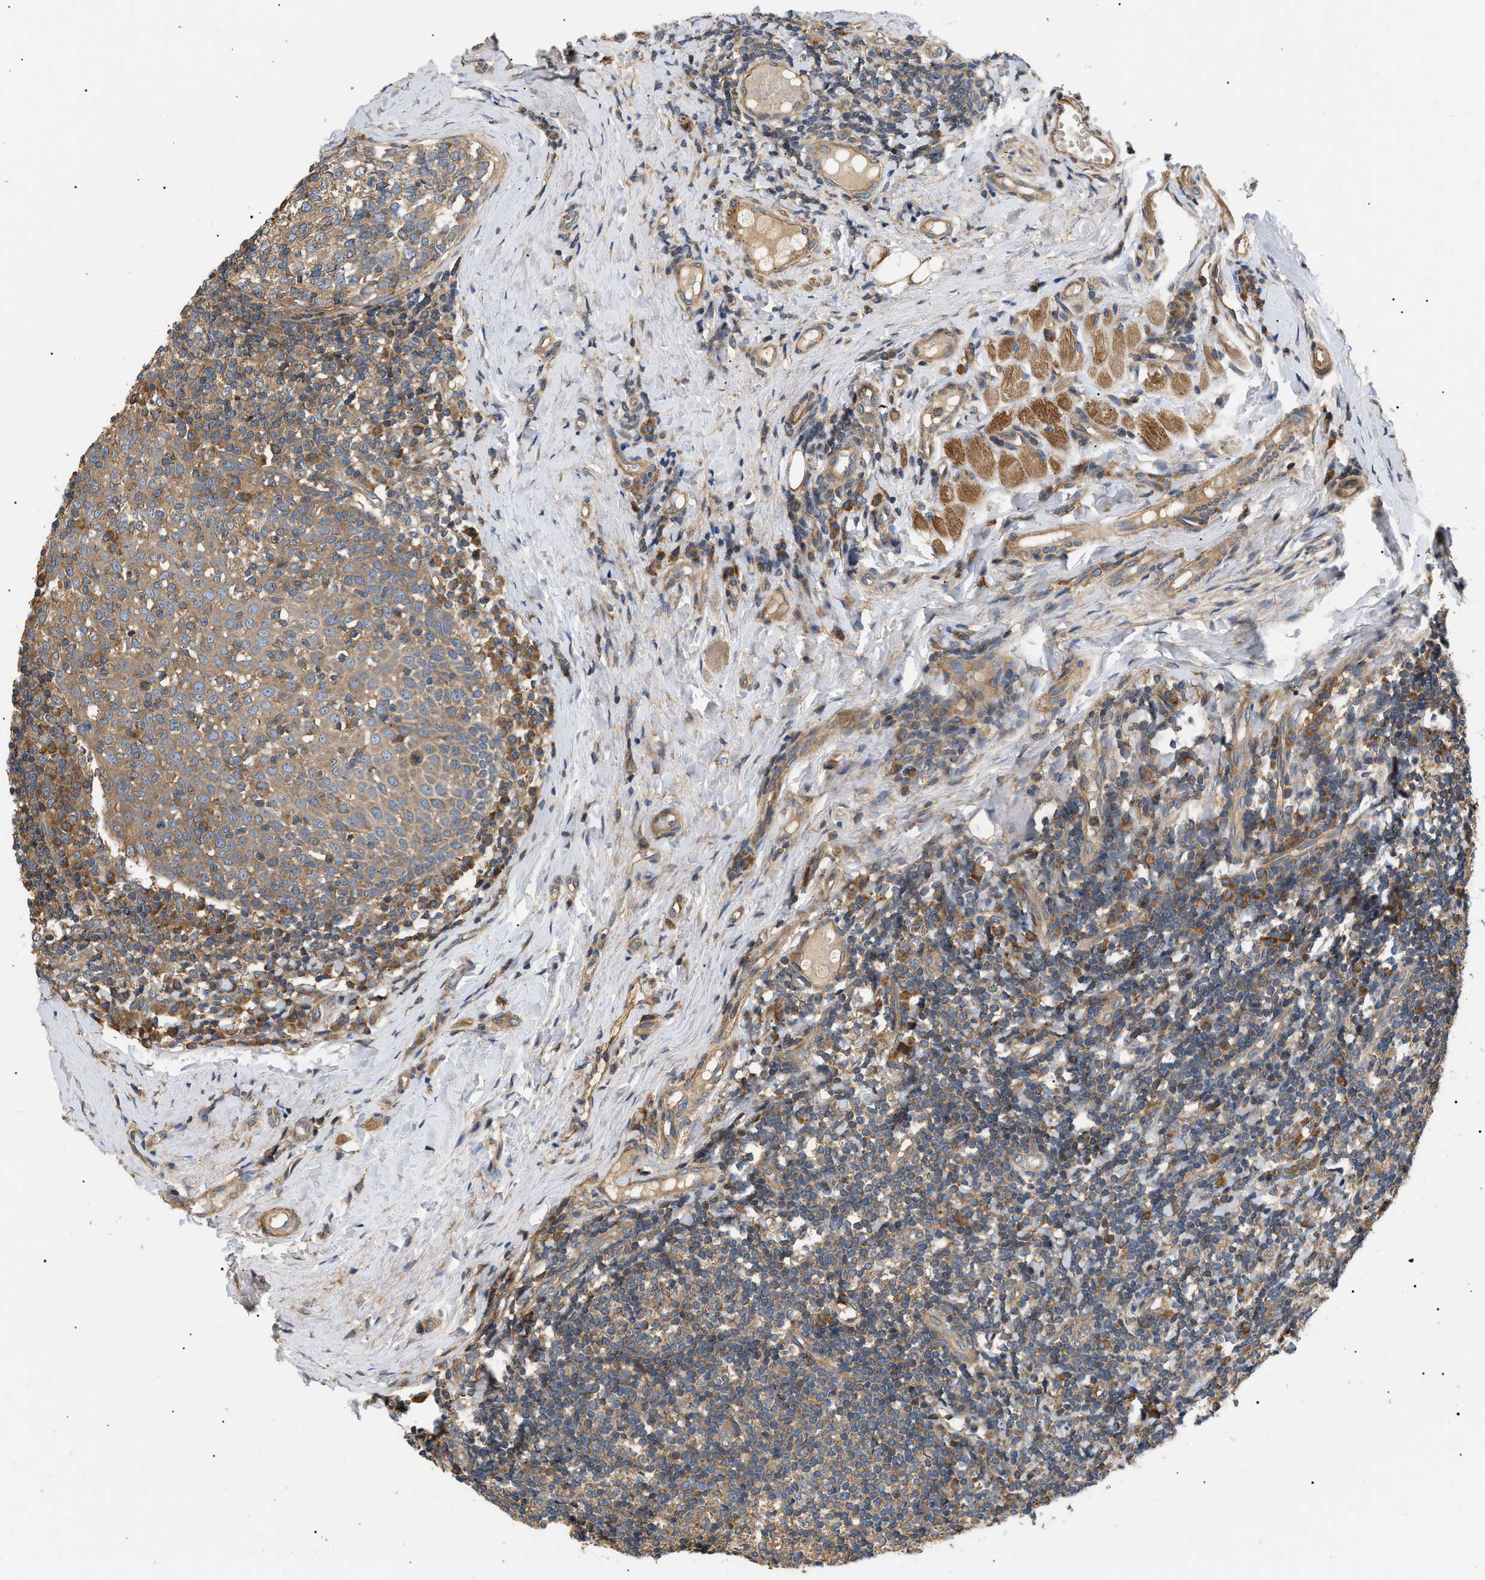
{"staining": {"intensity": "moderate", "quantity": ">75%", "location": "cytoplasmic/membranous"}, "tissue": "tonsil", "cell_type": "Germinal center cells", "image_type": "normal", "snomed": [{"axis": "morphology", "description": "Normal tissue, NOS"}, {"axis": "topography", "description": "Tonsil"}], "caption": "An image showing moderate cytoplasmic/membranous staining in about >75% of germinal center cells in benign tonsil, as visualized by brown immunohistochemical staining.", "gene": "PPM1B", "patient": {"sex": "female", "age": 19}}